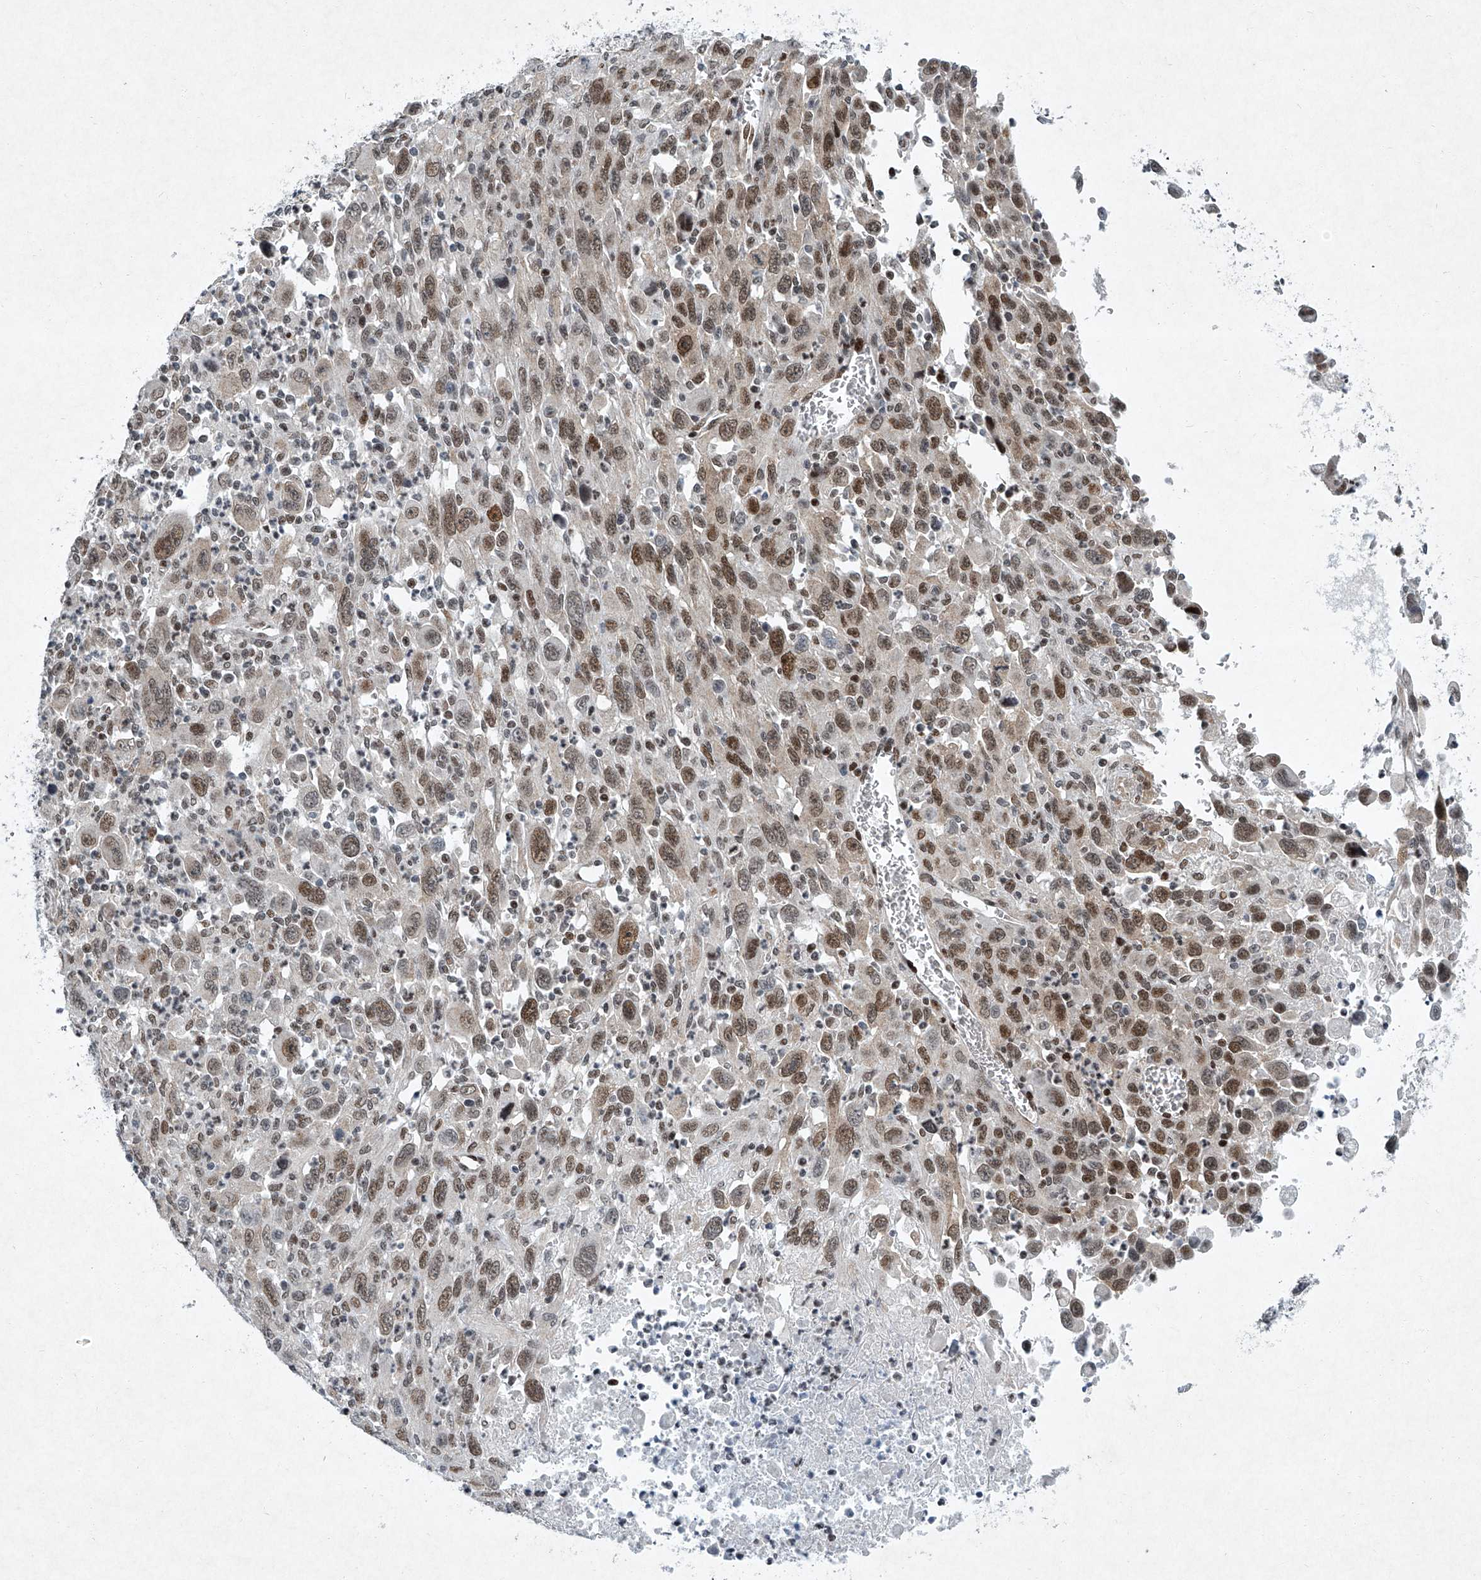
{"staining": {"intensity": "moderate", "quantity": "25%-75%", "location": "nuclear"}, "tissue": "melanoma", "cell_type": "Tumor cells", "image_type": "cancer", "snomed": [{"axis": "morphology", "description": "Malignant melanoma, Metastatic site"}, {"axis": "topography", "description": "Skin"}], "caption": "DAB immunohistochemical staining of human malignant melanoma (metastatic site) shows moderate nuclear protein positivity in about 25%-75% of tumor cells.", "gene": "TFDP1", "patient": {"sex": "female", "age": 56}}